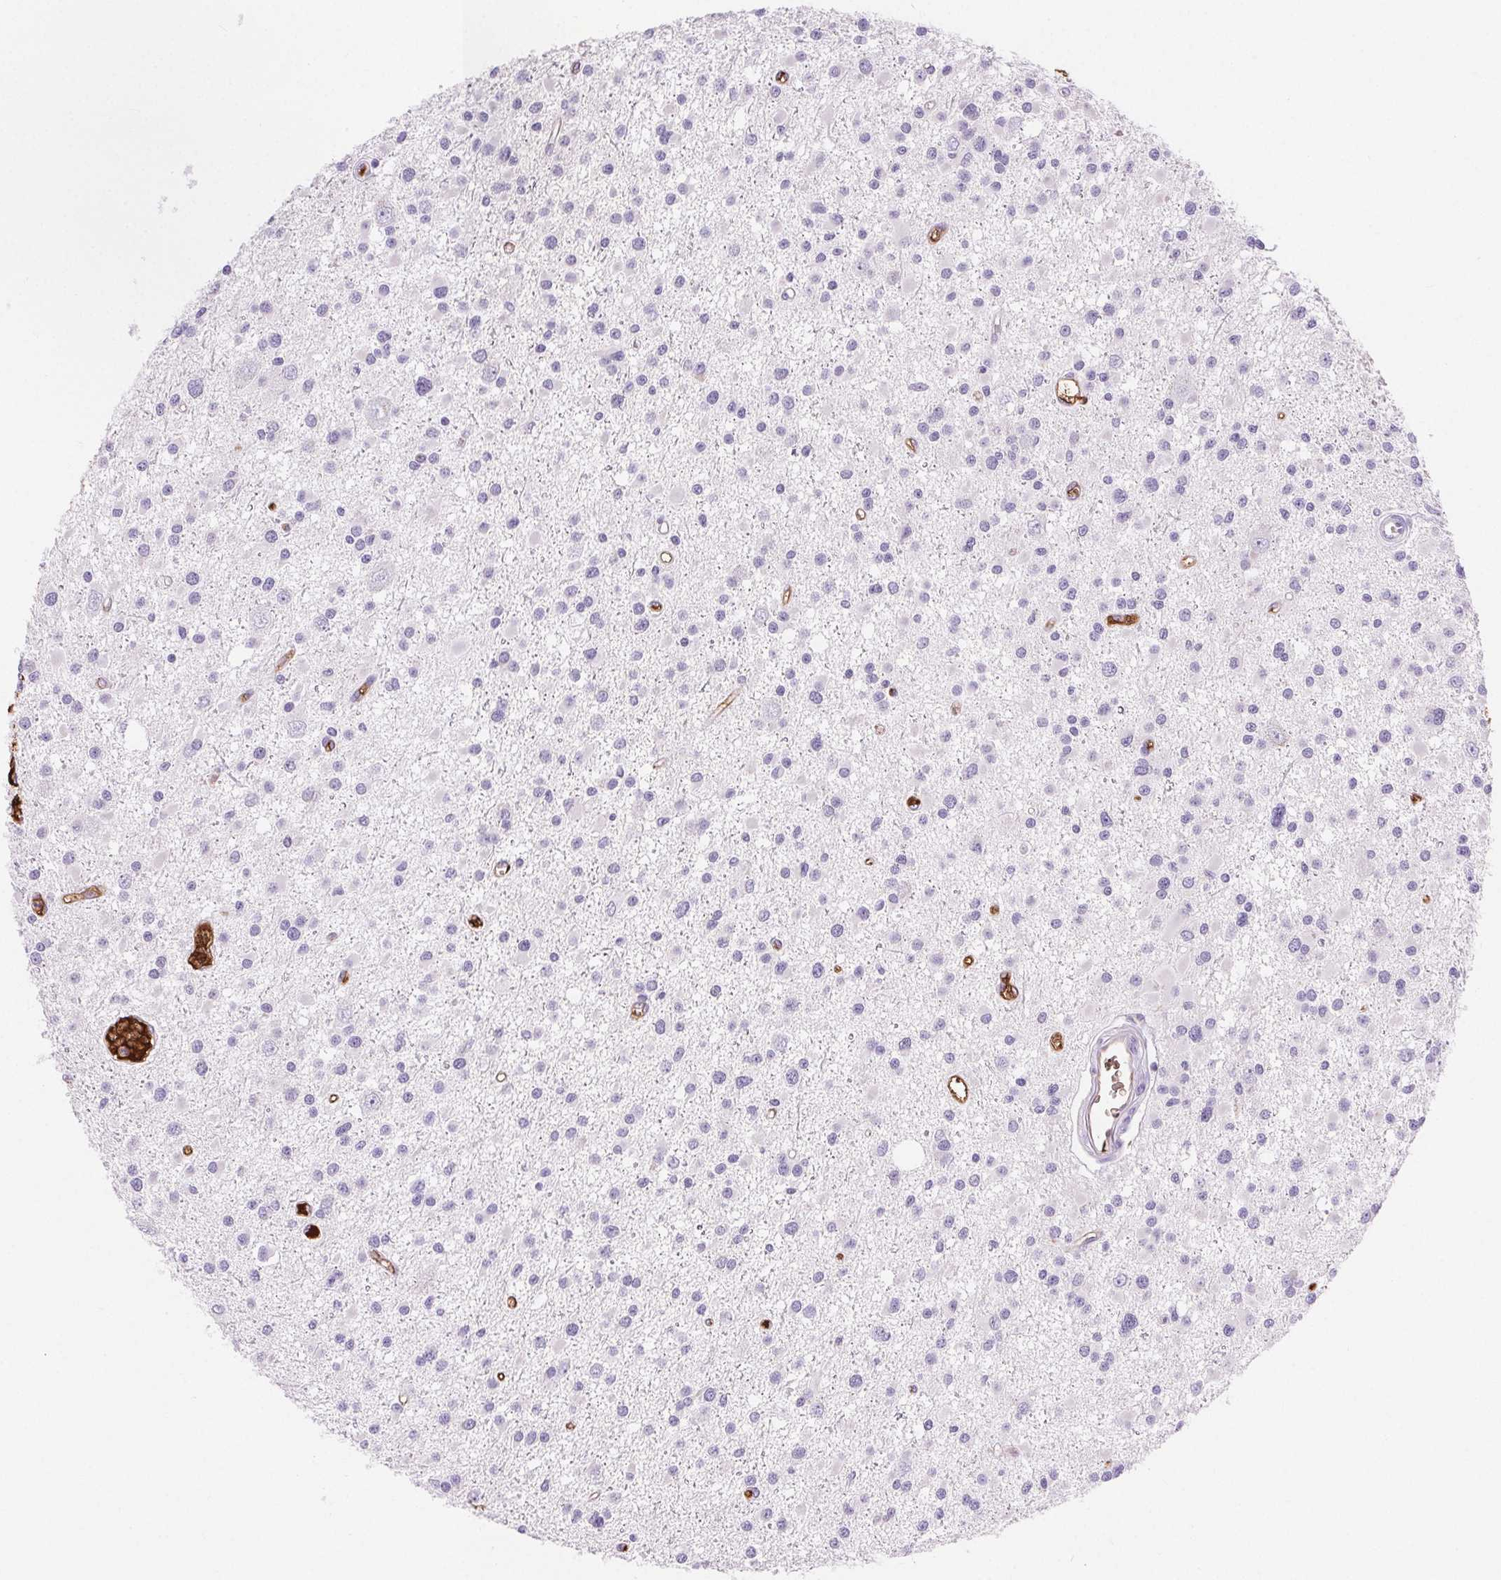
{"staining": {"intensity": "negative", "quantity": "none", "location": "none"}, "tissue": "glioma", "cell_type": "Tumor cells", "image_type": "cancer", "snomed": [{"axis": "morphology", "description": "Glioma, malignant, High grade"}, {"axis": "topography", "description": "Brain"}], "caption": "Glioma was stained to show a protein in brown. There is no significant expression in tumor cells.", "gene": "FGA", "patient": {"sex": "male", "age": 54}}